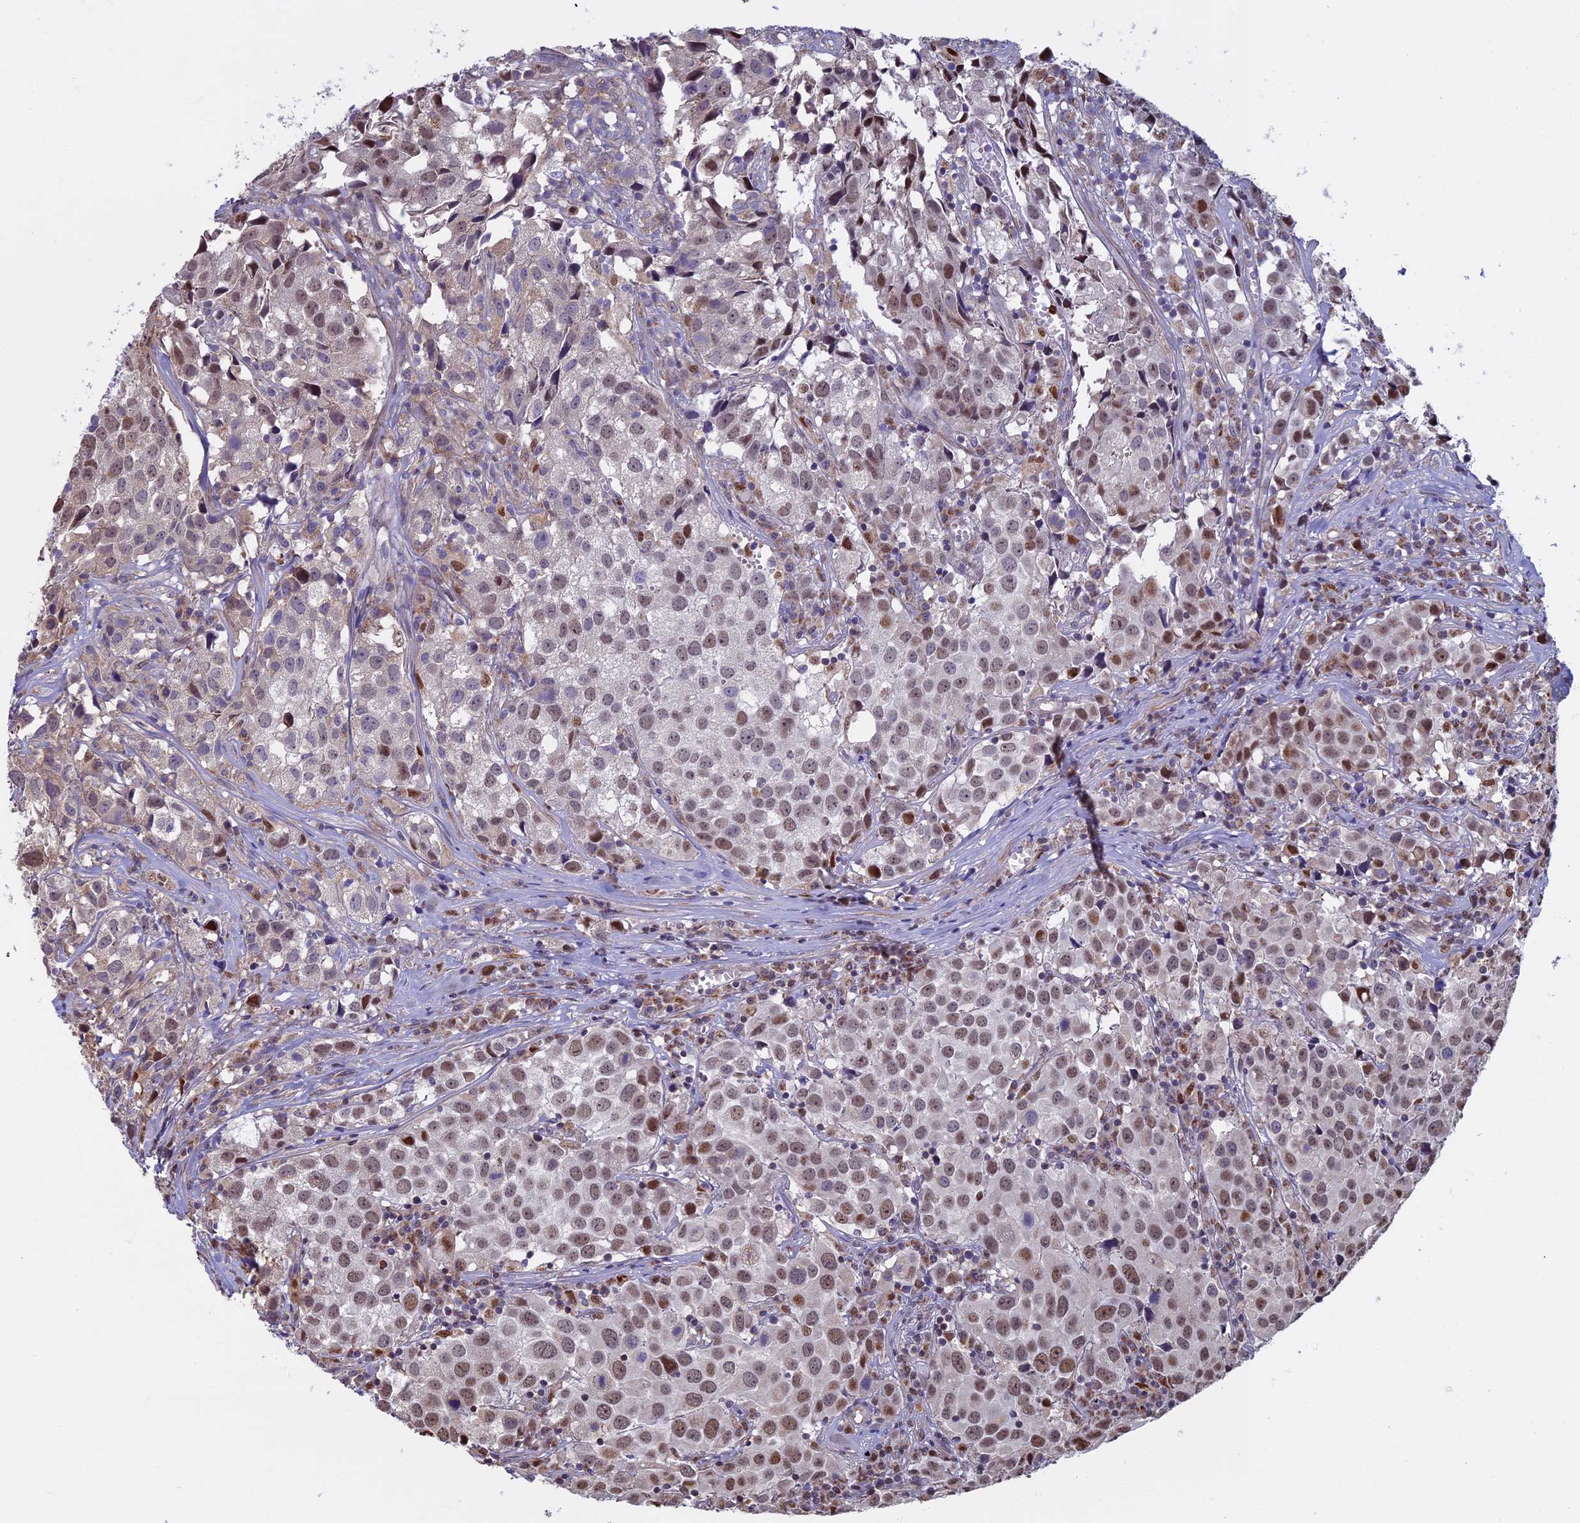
{"staining": {"intensity": "moderate", "quantity": ">75%", "location": "nuclear"}, "tissue": "urothelial cancer", "cell_type": "Tumor cells", "image_type": "cancer", "snomed": [{"axis": "morphology", "description": "Urothelial carcinoma, High grade"}, {"axis": "topography", "description": "Urinary bladder"}], "caption": "Protein analysis of high-grade urothelial carcinoma tissue demonstrates moderate nuclear positivity in approximately >75% of tumor cells. (Brightfield microscopy of DAB IHC at high magnification).", "gene": "ACSS1", "patient": {"sex": "female", "age": 75}}